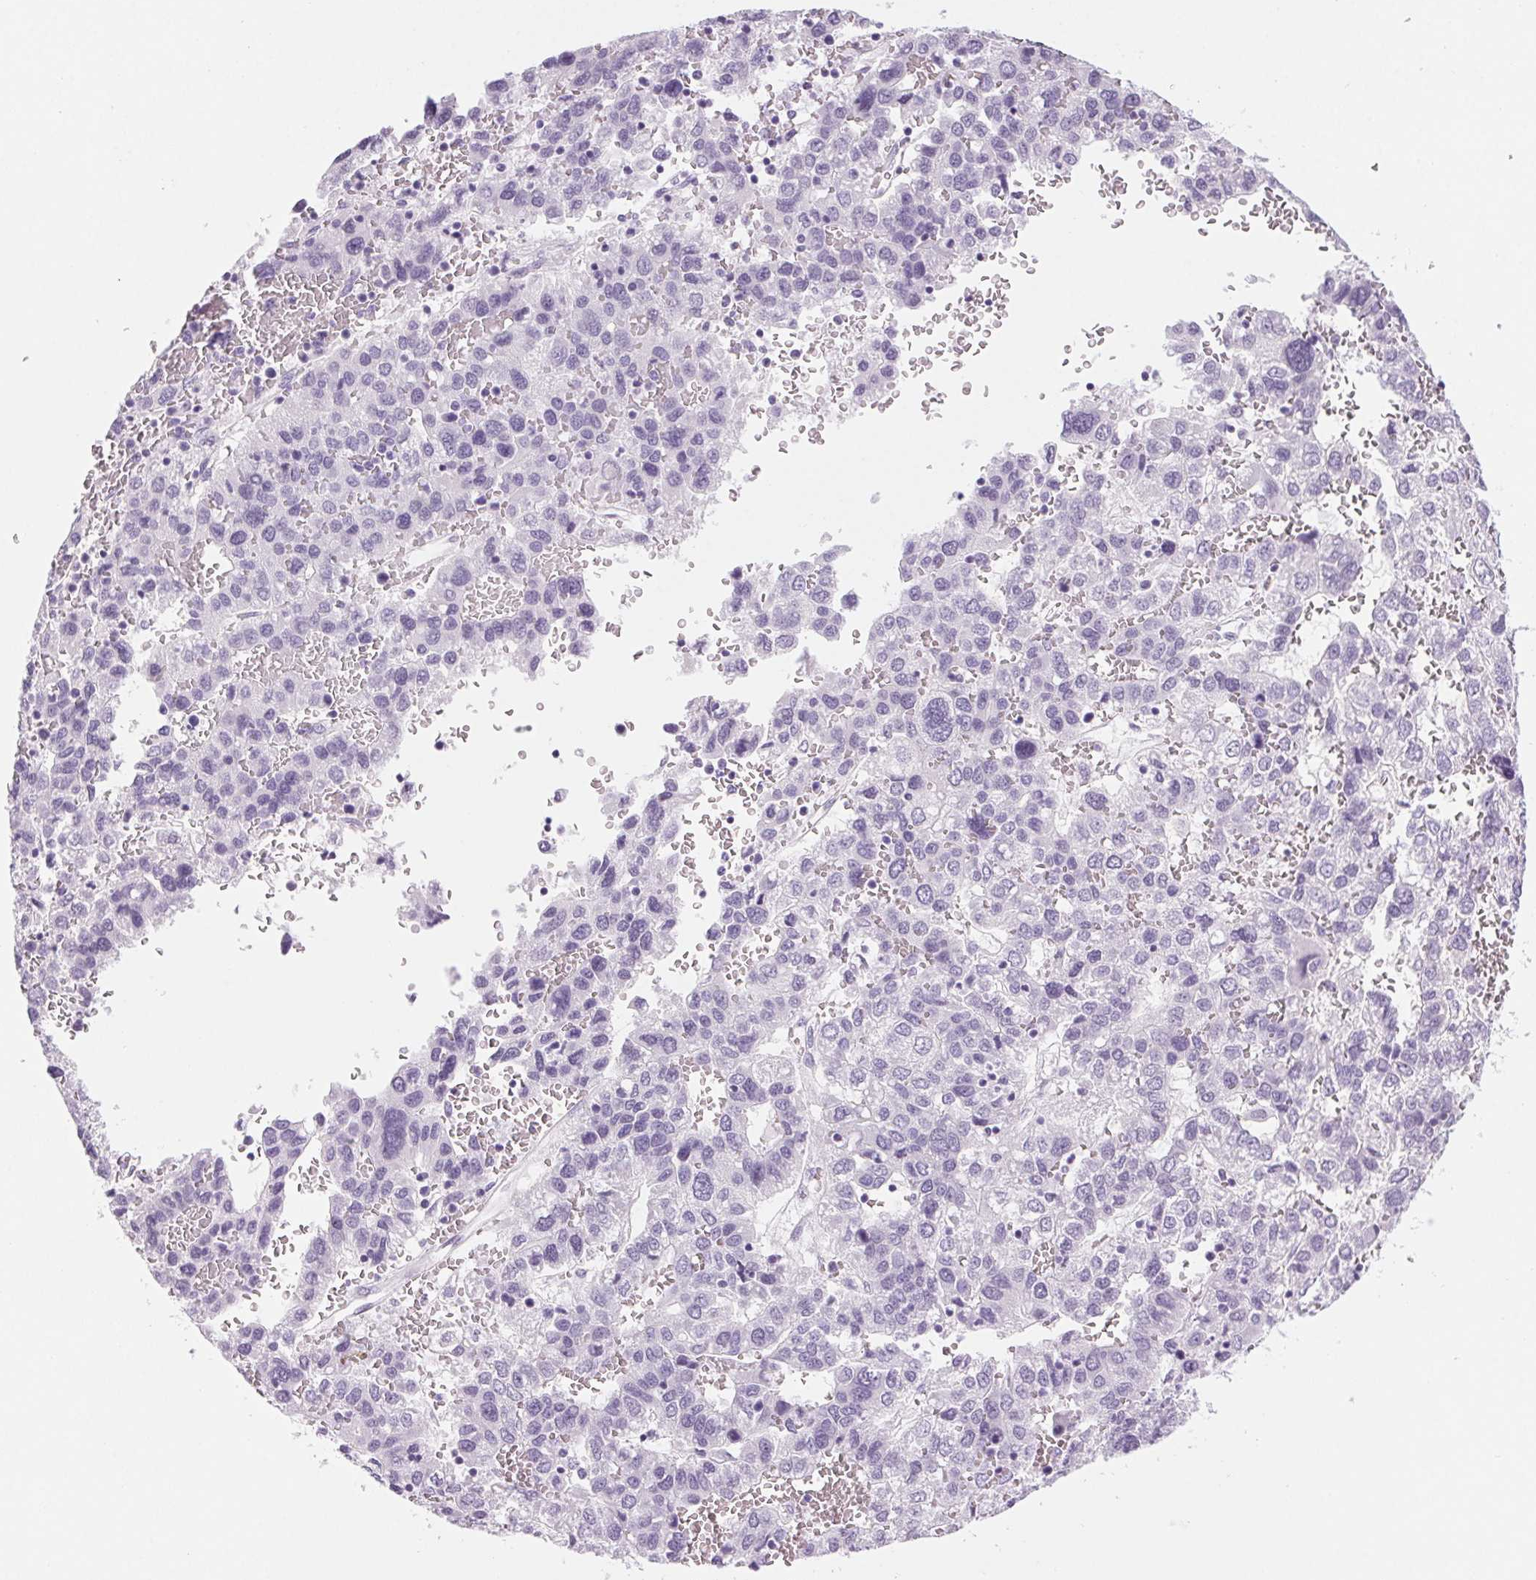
{"staining": {"intensity": "negative", "quantity": "none", "location": "none"}, "tissue": "liver cancer", "cell_type": "Tumor cells", "image_type": "cancer", "snomed": [{"axis": "morphology", "description": "Carcinoma, Hepatocellular, NOS"}, {"axis": "topography", "description": "Liver"}], "caption": "This histopathology image is of liver cancer stained with immunohistochemistry (IHC) to label a protein in brown with the nuclei are counter-stained blue. There is no expression in tumor cells.", "gene": "LRP2", "patient": {"sex": "male", "age": 69}}